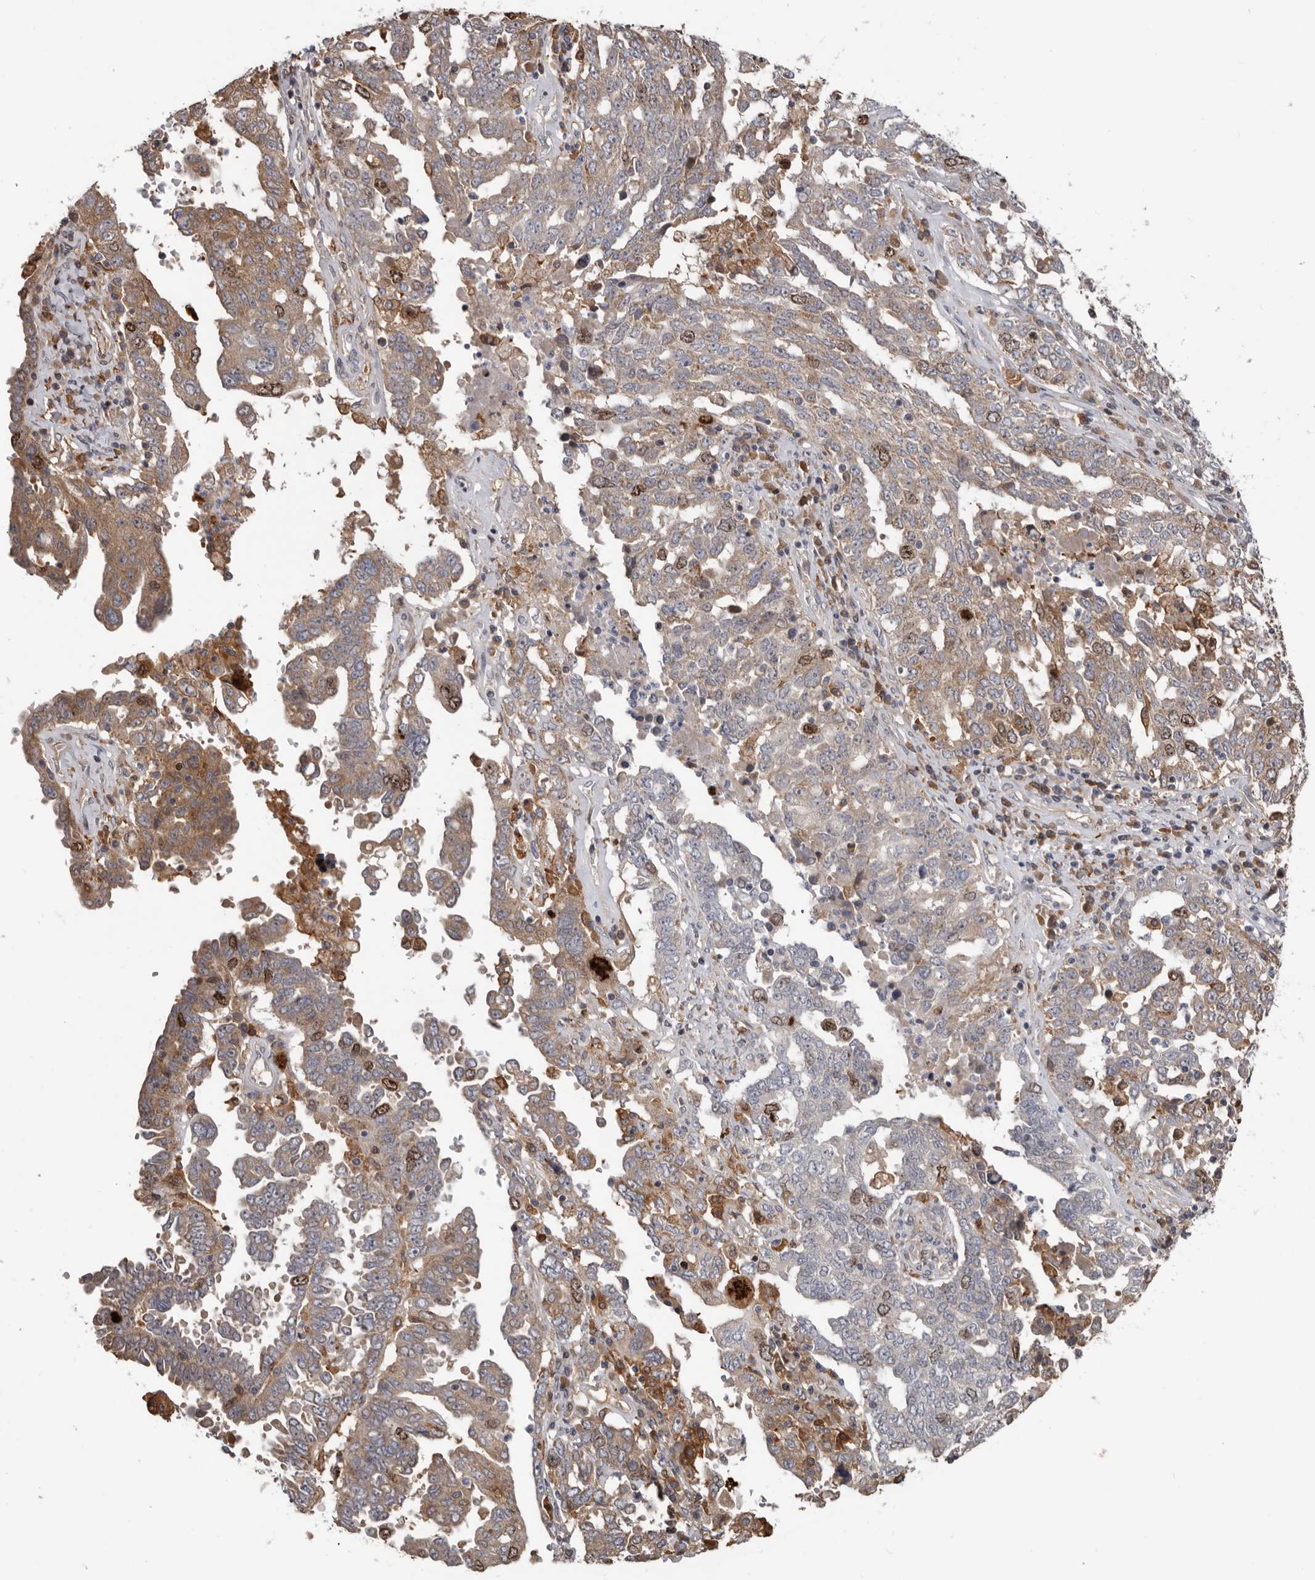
{"staining": {"intensity": "moderate", "quantity": "<25%", "location": "nuclear"}, "tissue": "ovarian cancer", "cell_type": "Tumor cells", "image_type": "cancer", "snomed": [{"axis": "morphology", "description": "Carcinoma, endometroid"}, {"axis": "topography", "description": "Ovary"}], "caption": "Immunohistochemical staining of ovarian cancer exhibits moderate nuclear protein expression in approximately <25% of tumor cells. (DAB (3,3'-diaminobenzidine) IHC with brightfield microscopy, high magnification).", "gene": "CDCA8", "patient": {"sex": "female", "age": 62}}